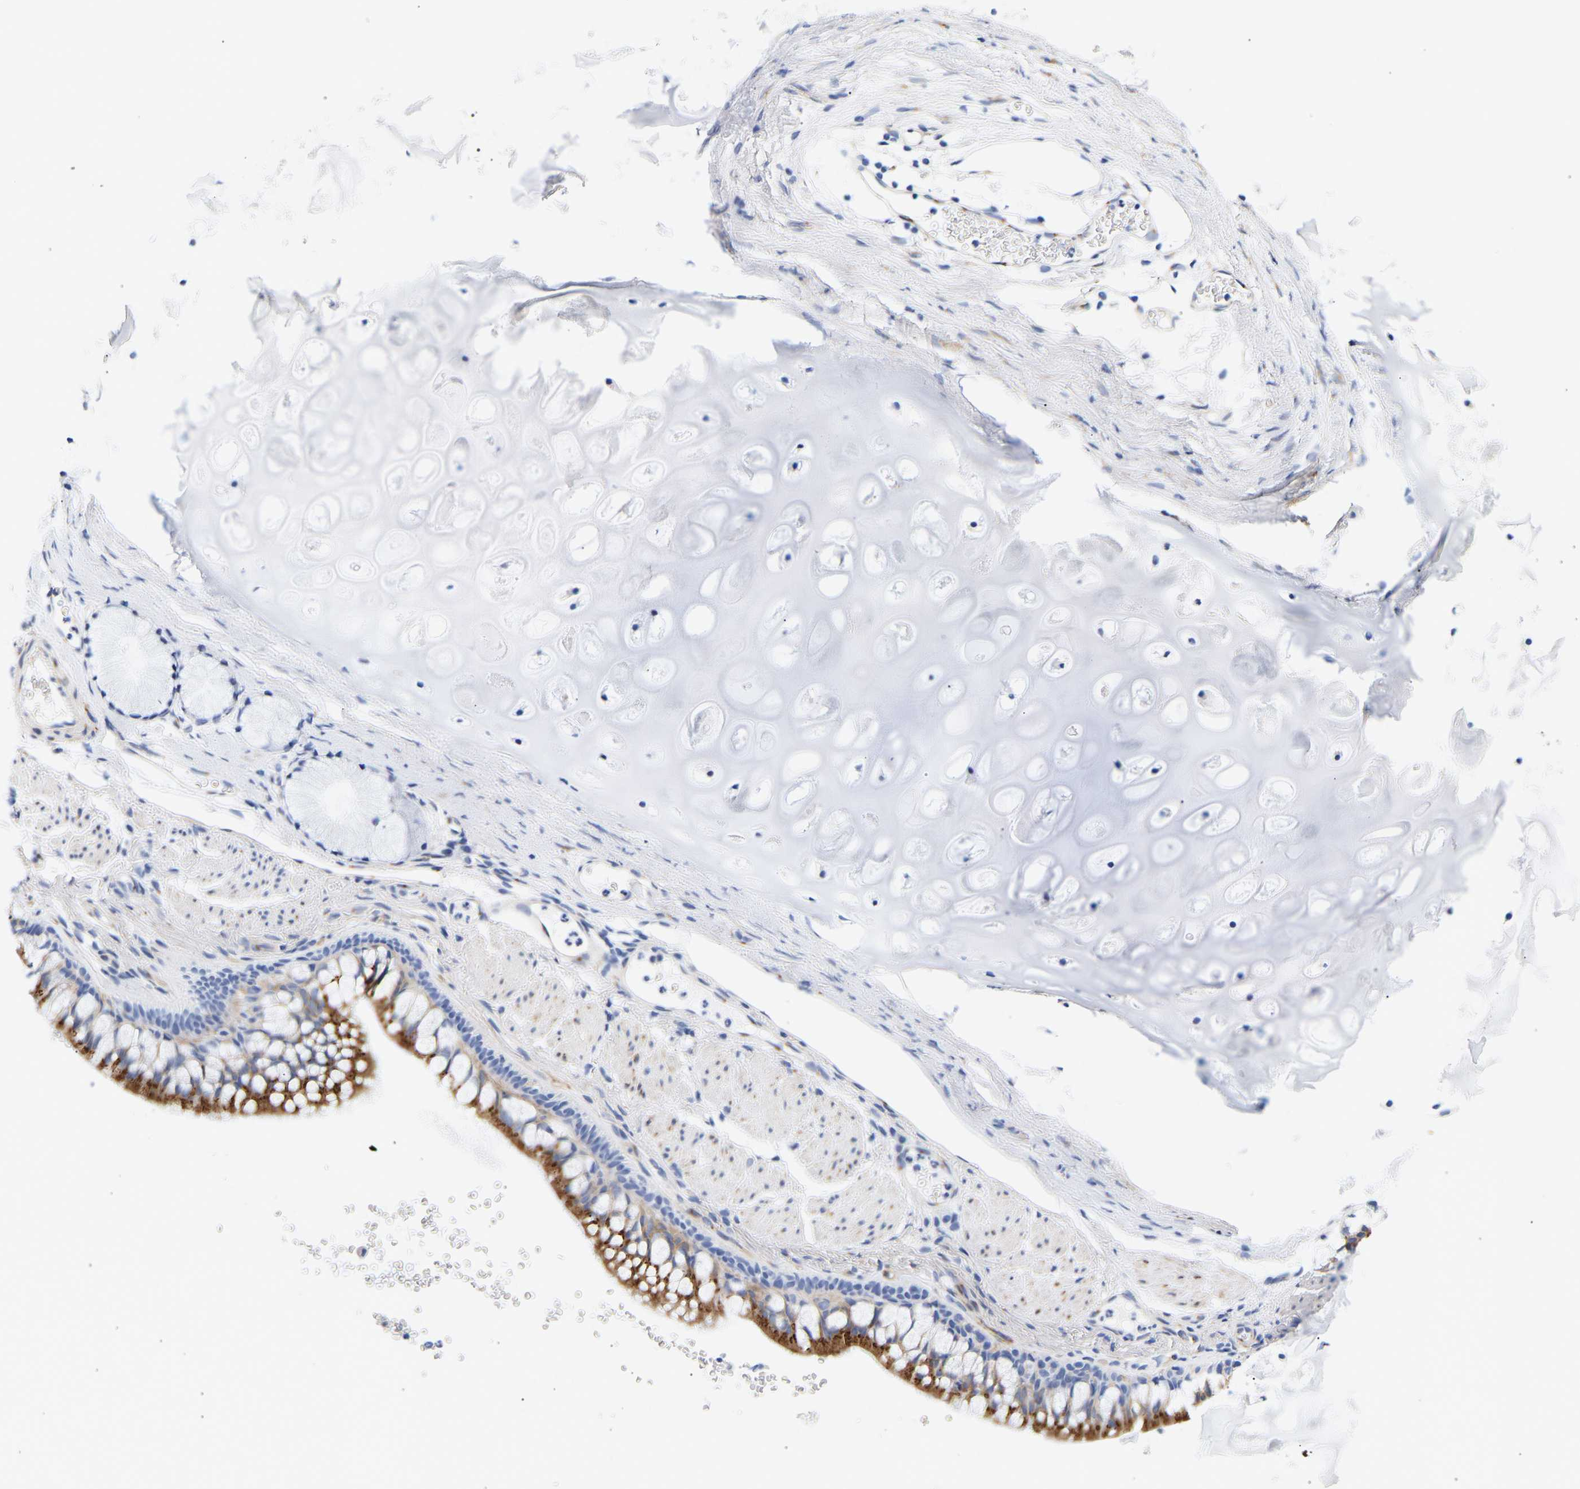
{"staining": {"intensity": "moderate", "quantity": ">75%", "location": "cytoplasmic/membranous"}, "tissue": "bronchus", "cell_type": "Respiratory epithelial cells", "image_type": "normal", "snomed": [{"axis": "morphology", "description": "Normal tissue, NOS"}, {"axis": "topography", "description": "Cartilage tissue"}, {"axis": "topography", "description": "Bronchus"}], "caption": "IHC photomicrograph of benign bronchus: bronchus stained using IHC reveals medium levels of moderate protein expression localized specifically in the cytoplasmic/membranous of respiratory epithelial cells, appearing as a cytoplasmic/membranous brown color.", "gene": "IGFBP7", "patient": {"sex": "female", "age": 53}}